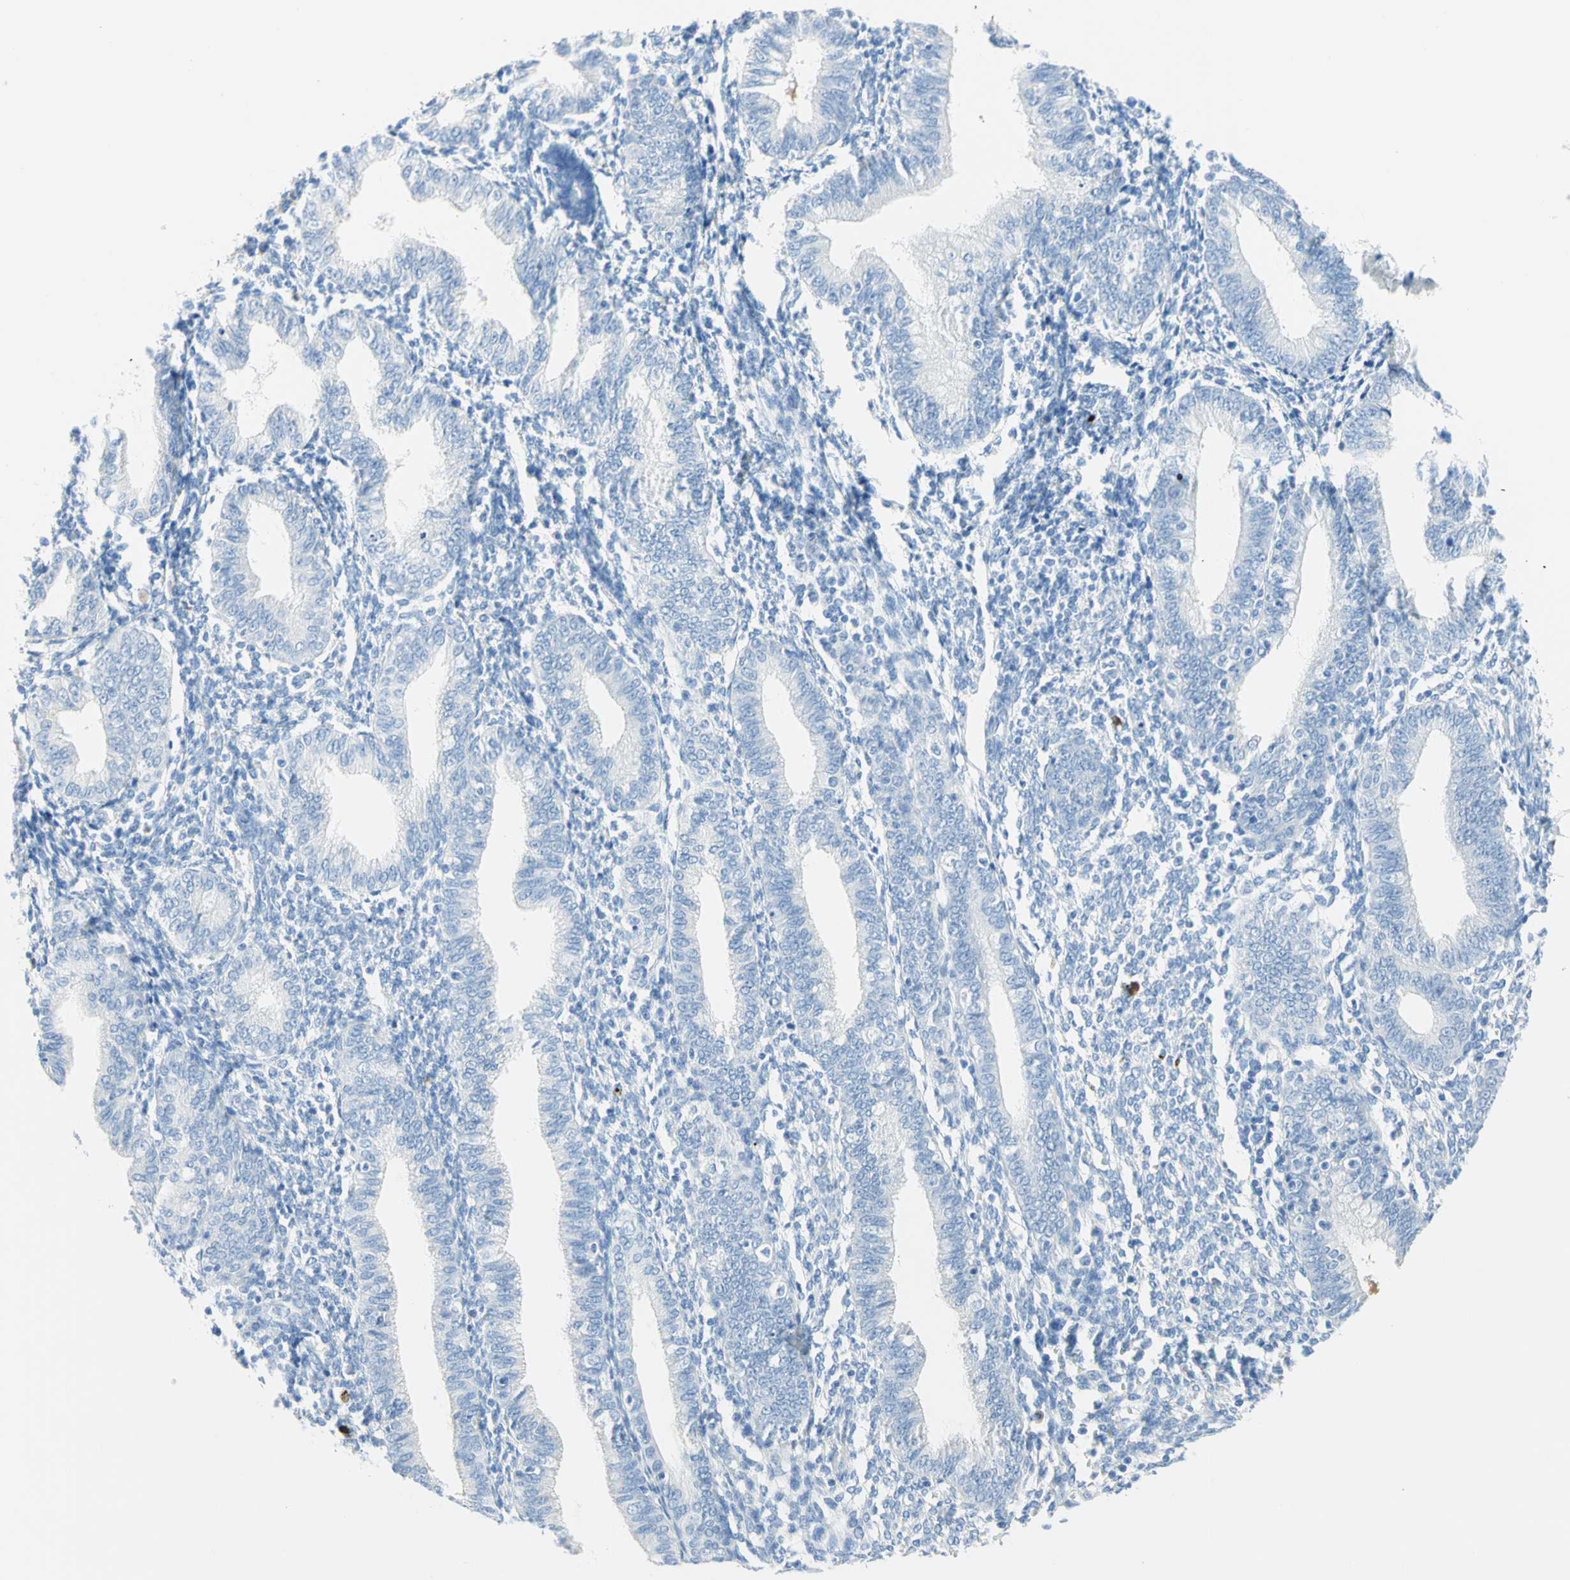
{"staining": {"intensity": "negative", "quantity": "none", "location": "none"}, "tissue": "endometrium", "cell_type": "Cells in endometrial stroma", "image_type": "normal", "snomed": [{"axis": "morphology", "description": "Normal tissue, NOS"}, {"axis": "topography", "description": "Endometrium"}], "caption": "High magnification brightfield microscopy of unremarkable endometrium stained with DAB (brown) and counterstained with hematoxylin (blue): cells in endometrial stroma show no significant staining.", "gene": "IL6ST", "patient": {"sex": "female", "age": 61}}